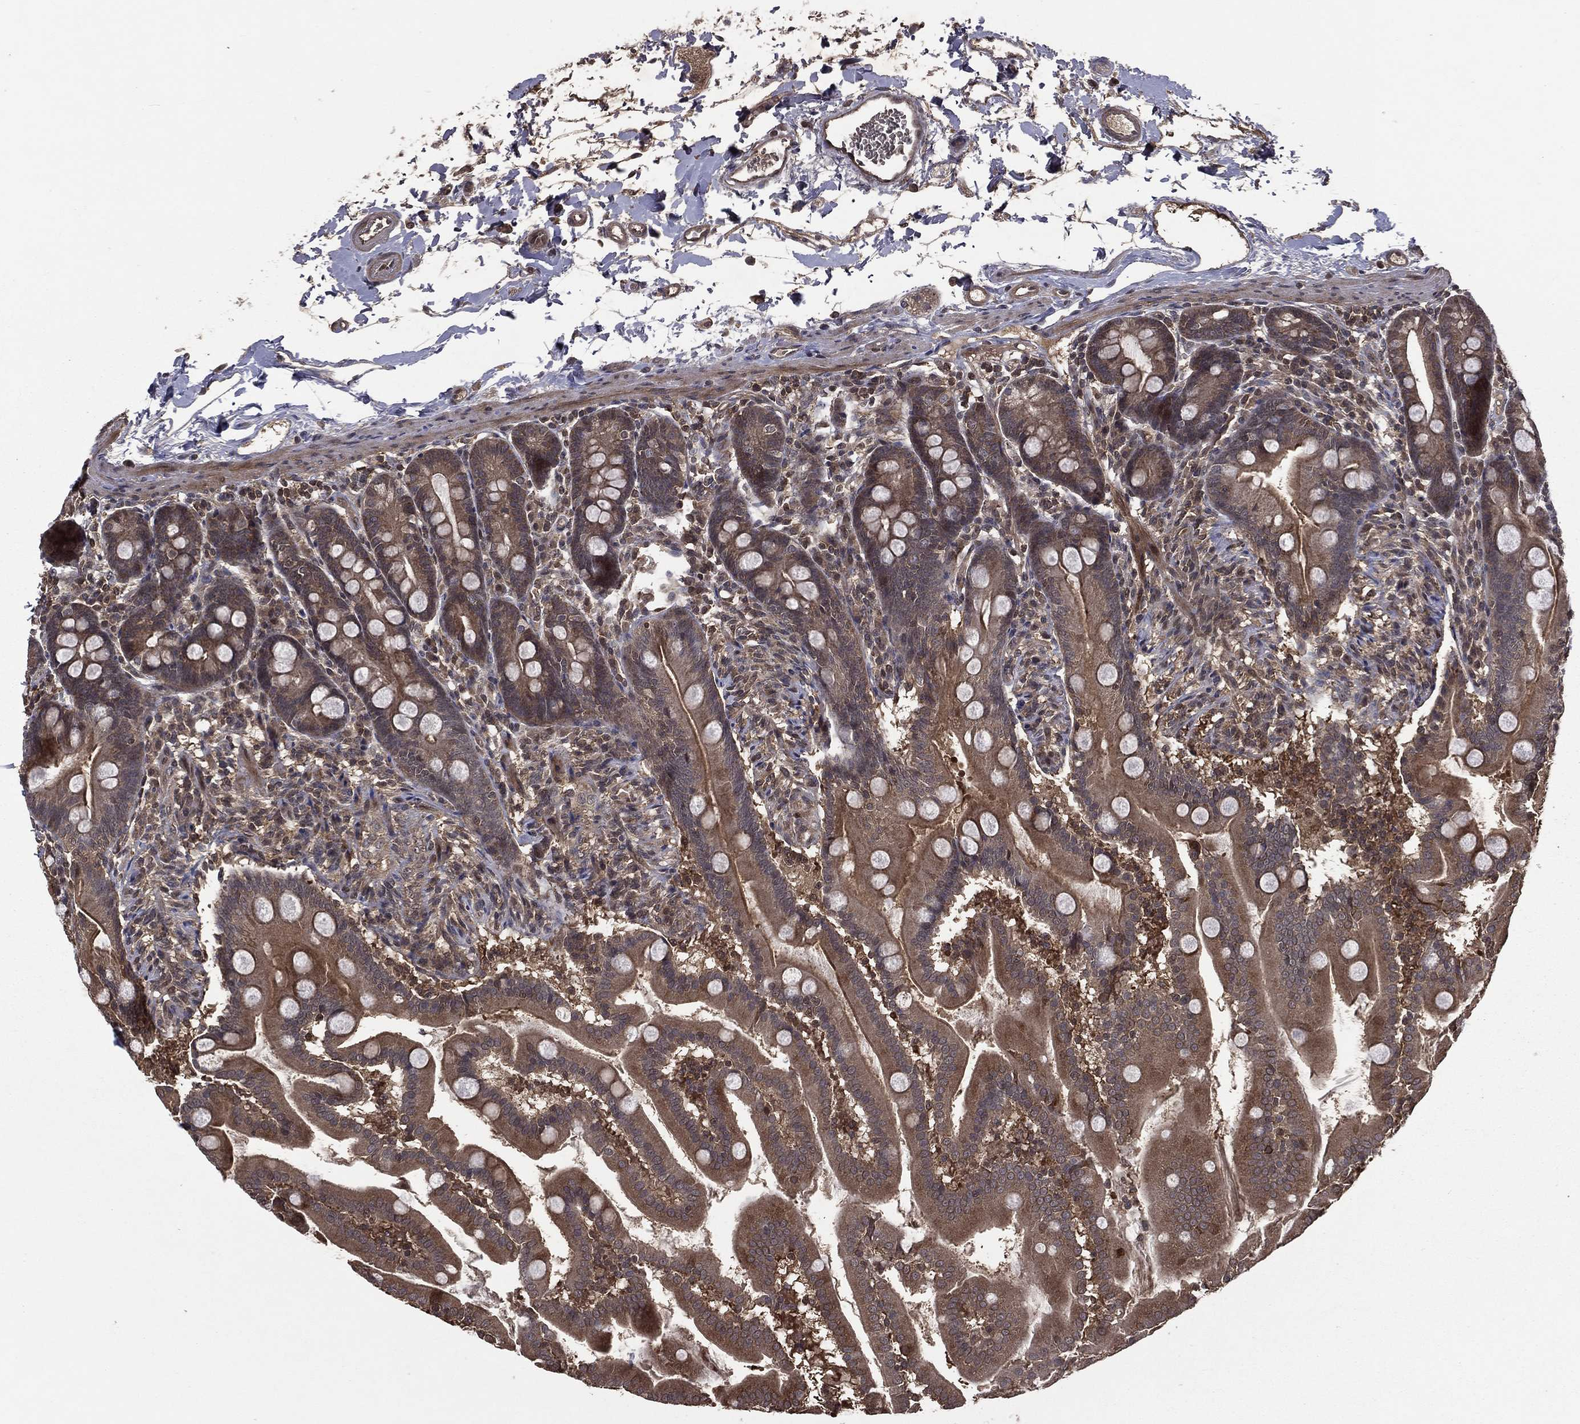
{"staining": {"intensity": "moderate", "quantity": "25%-75%", "location": "cytoplasmic/membranous"}, "tissue": "small intestine", "cell_type": "Glandular cells", "image_type": "normal", "snomed": [{"axis": "morphology", "description": "Normal tissue, NOS"}, {"axis": "topography", "description": "Small intestine"}], "caption": "Brown immunohistochemical staining in benign small intestine demonstrates moderate cytoplasmic/membranous positivity in about 25%-75% of glandular cells. Immunohistochemistry (ihc) stains the protein of interest in brown and the nuclei are stained blue.", "gene": "FGD1", "patient": {"sex": "female", "age": 44}}